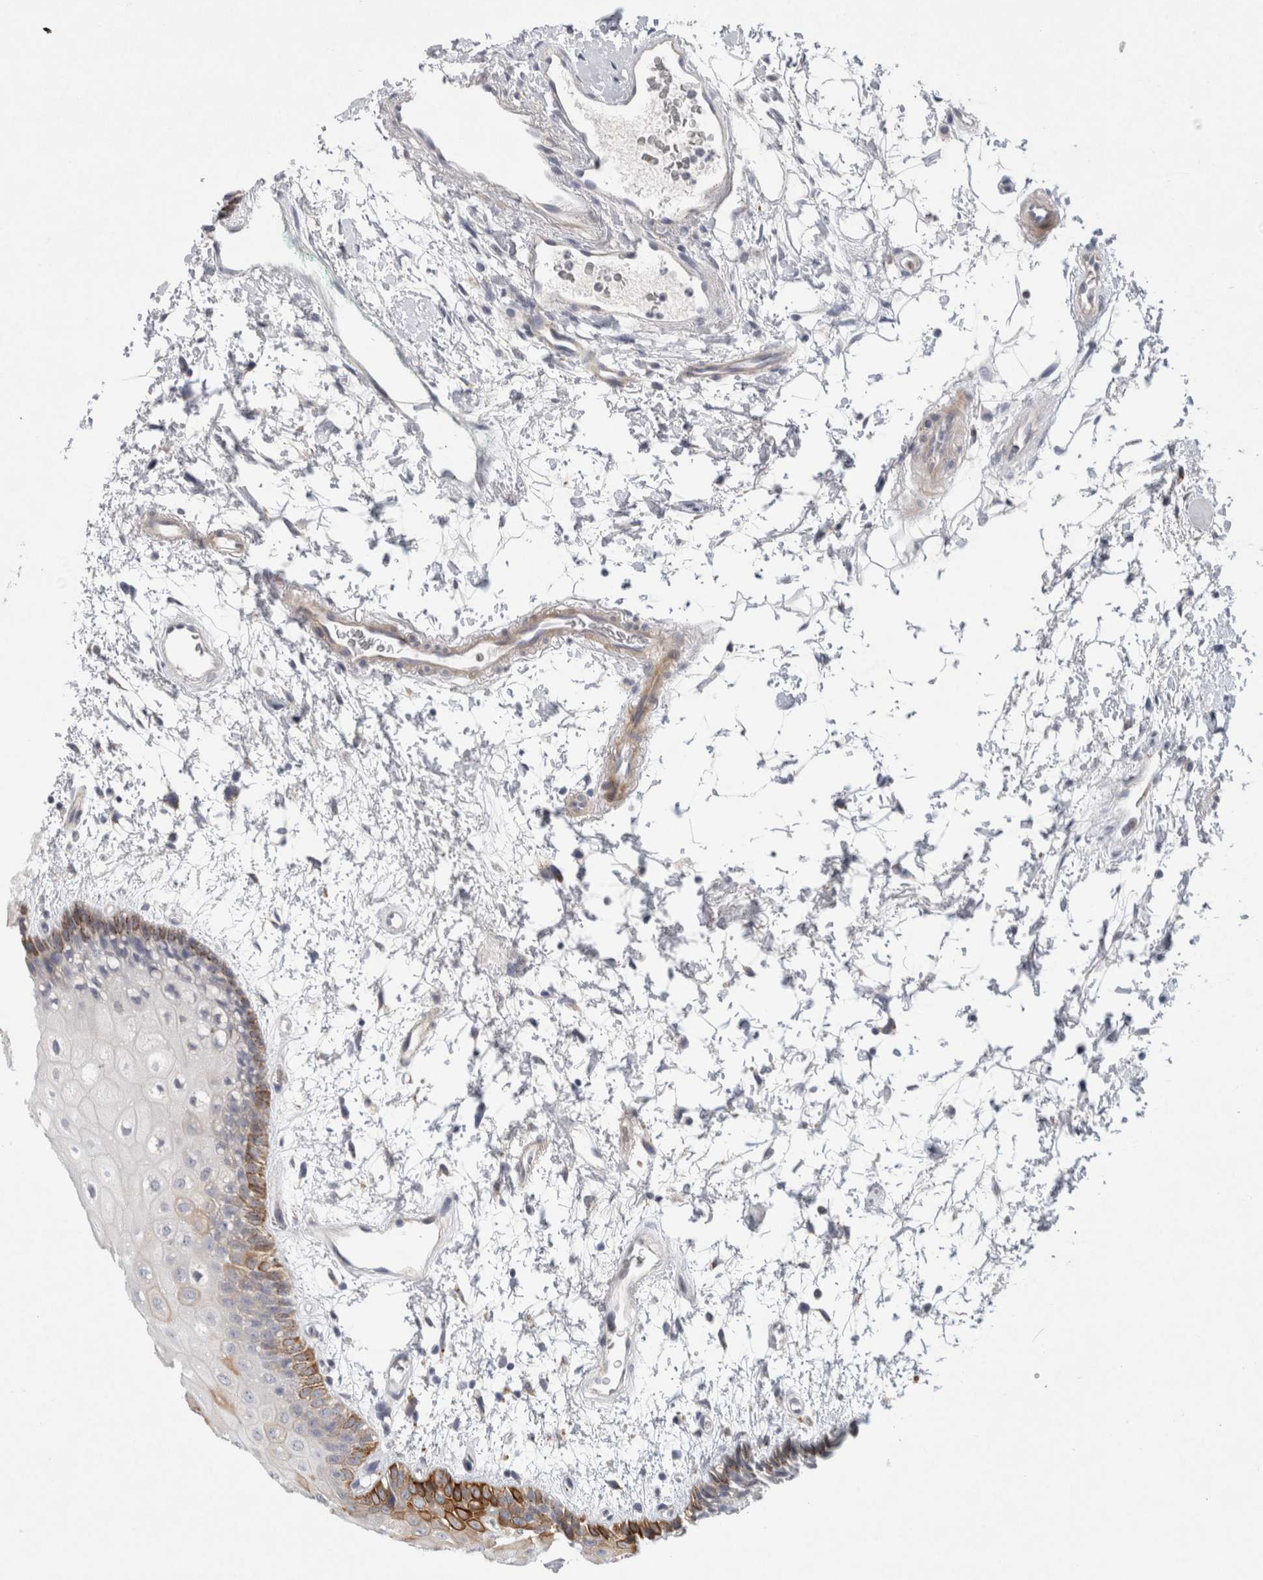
{"staining": {"intensity": "moderate", "quantity": "<25%", "location": "cytoplasmic/membranous"}, "tissue": "oral mucosa", "cell_type": "Squamous epithelial cells", "image_type": "normal", "snomed": [{"axis": "morphology", "description": "Normal tissue, NOS"}, {"axis": "topography", "description": "Skeletal muscle"}, {"axis": "topography", "description": "Oral tissue"}, {"axis": "topography", "description": "Peripheral nerve tissue"}], "caption": "Immunohistochemical staining of unremarkable human oral mucosa reveals moderate cytoplasmic/membranous protein staining in about <25% of squamous epithelial cells. (Stains: DAB in brown, nuclei in blue, Microscopy: brightfield microscopy at high magnification).", "gene": "GAA", "patient": {"sex": "female", "age": 84}}